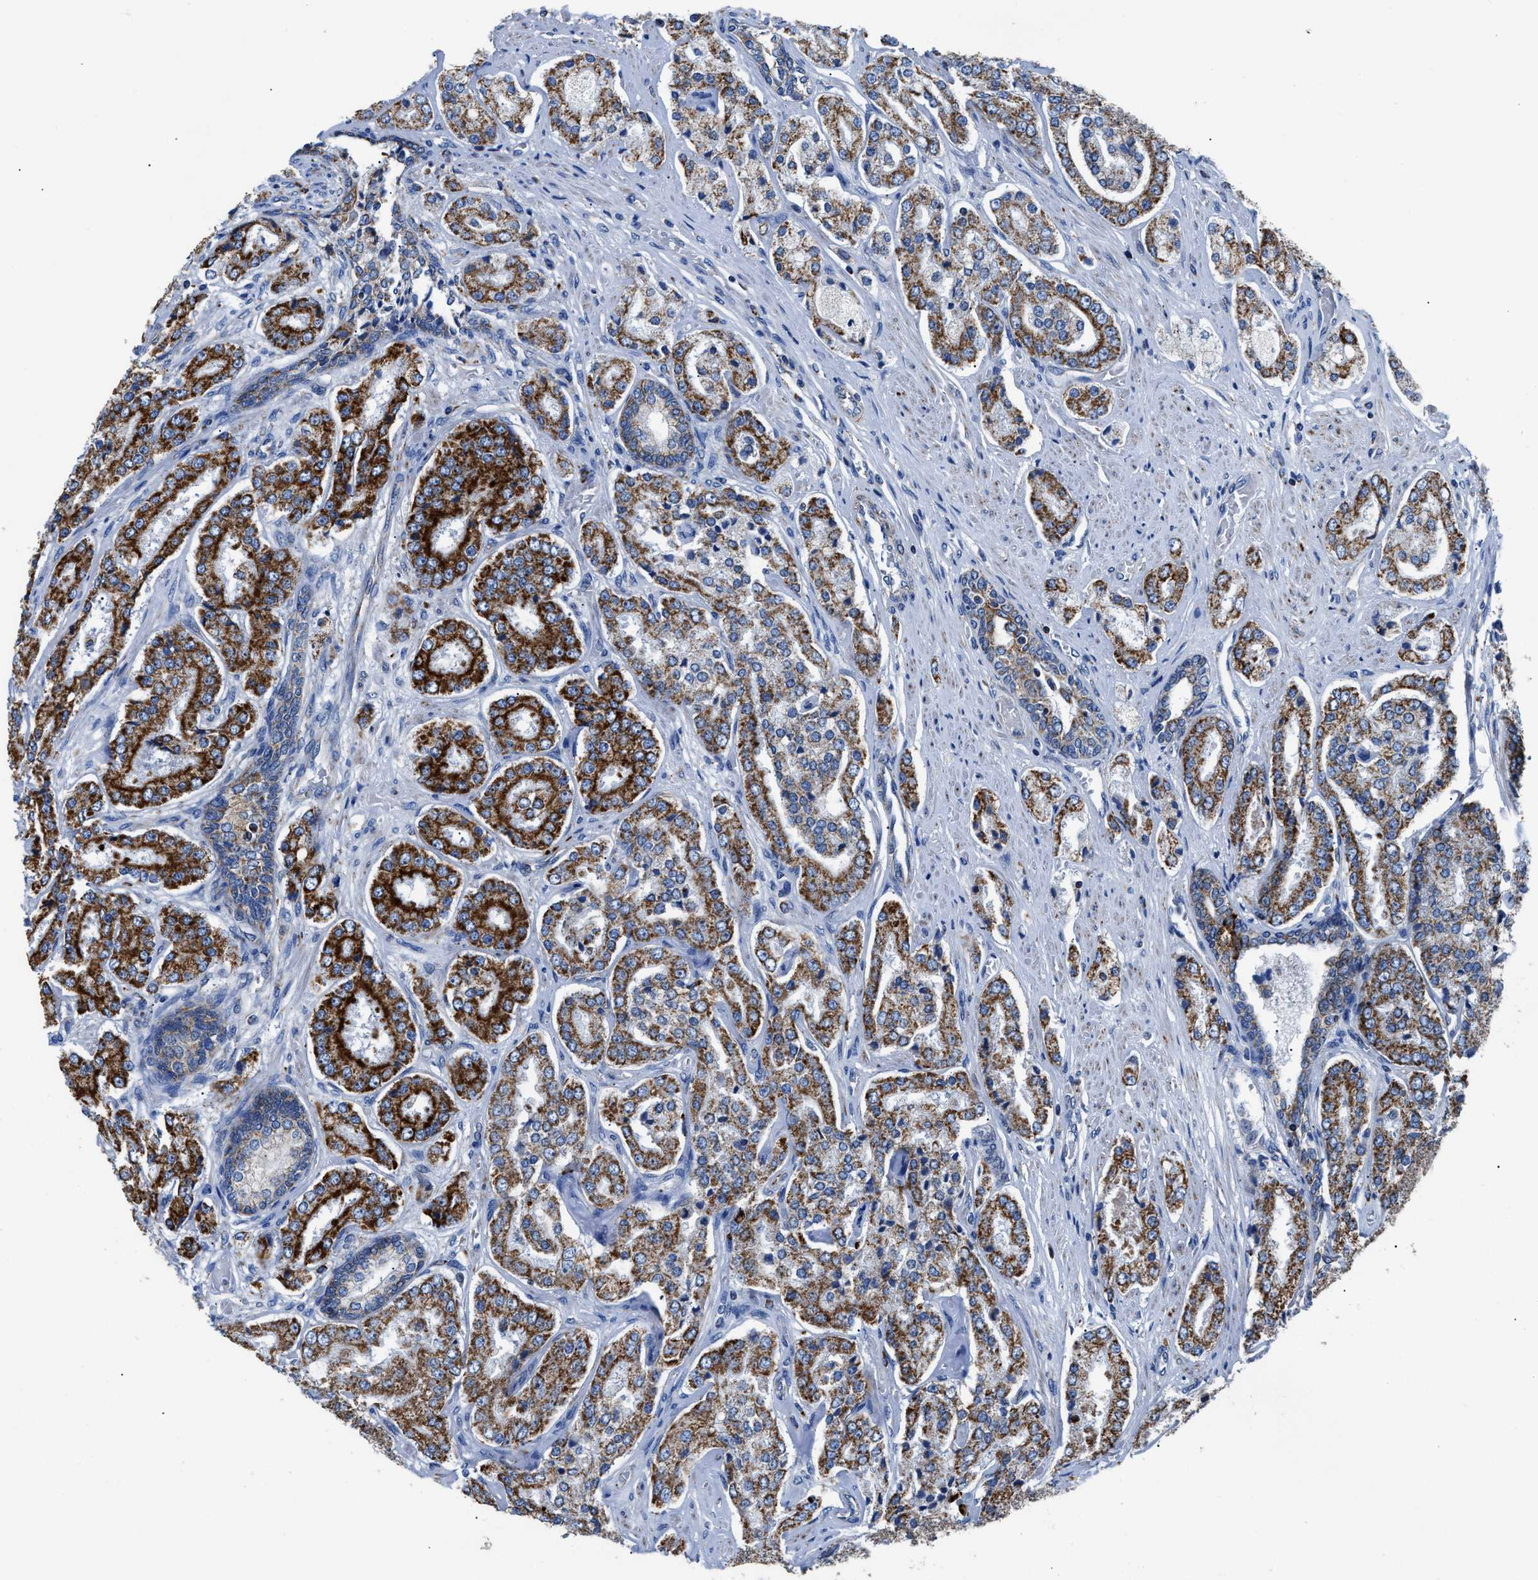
{"staining": {"intensity": "strong", "quantity": ">75%", "location": "cytoplasmic/membranous"}, "tissue": "prostate cancer", "cell_type": "Tumor cells", "image_type": "cancer", "snomed": [{"axis": "morphology", "description": "Adenocarcinoma, High grade"}, {"axis": "topography", "description": "Prostate"}], "caption": "Immunohistochemical staining of human prostate high-grade adenocarcinoma demonstrates high levels of strong cytoplasmic/membranous positivity in approximately >75% of tumor cells. (brown staining indicates protein expression, while blue staining denotes nuclei).", "gene": "ZDHHC3", "patient": {"sex": "male", "age": 65}}